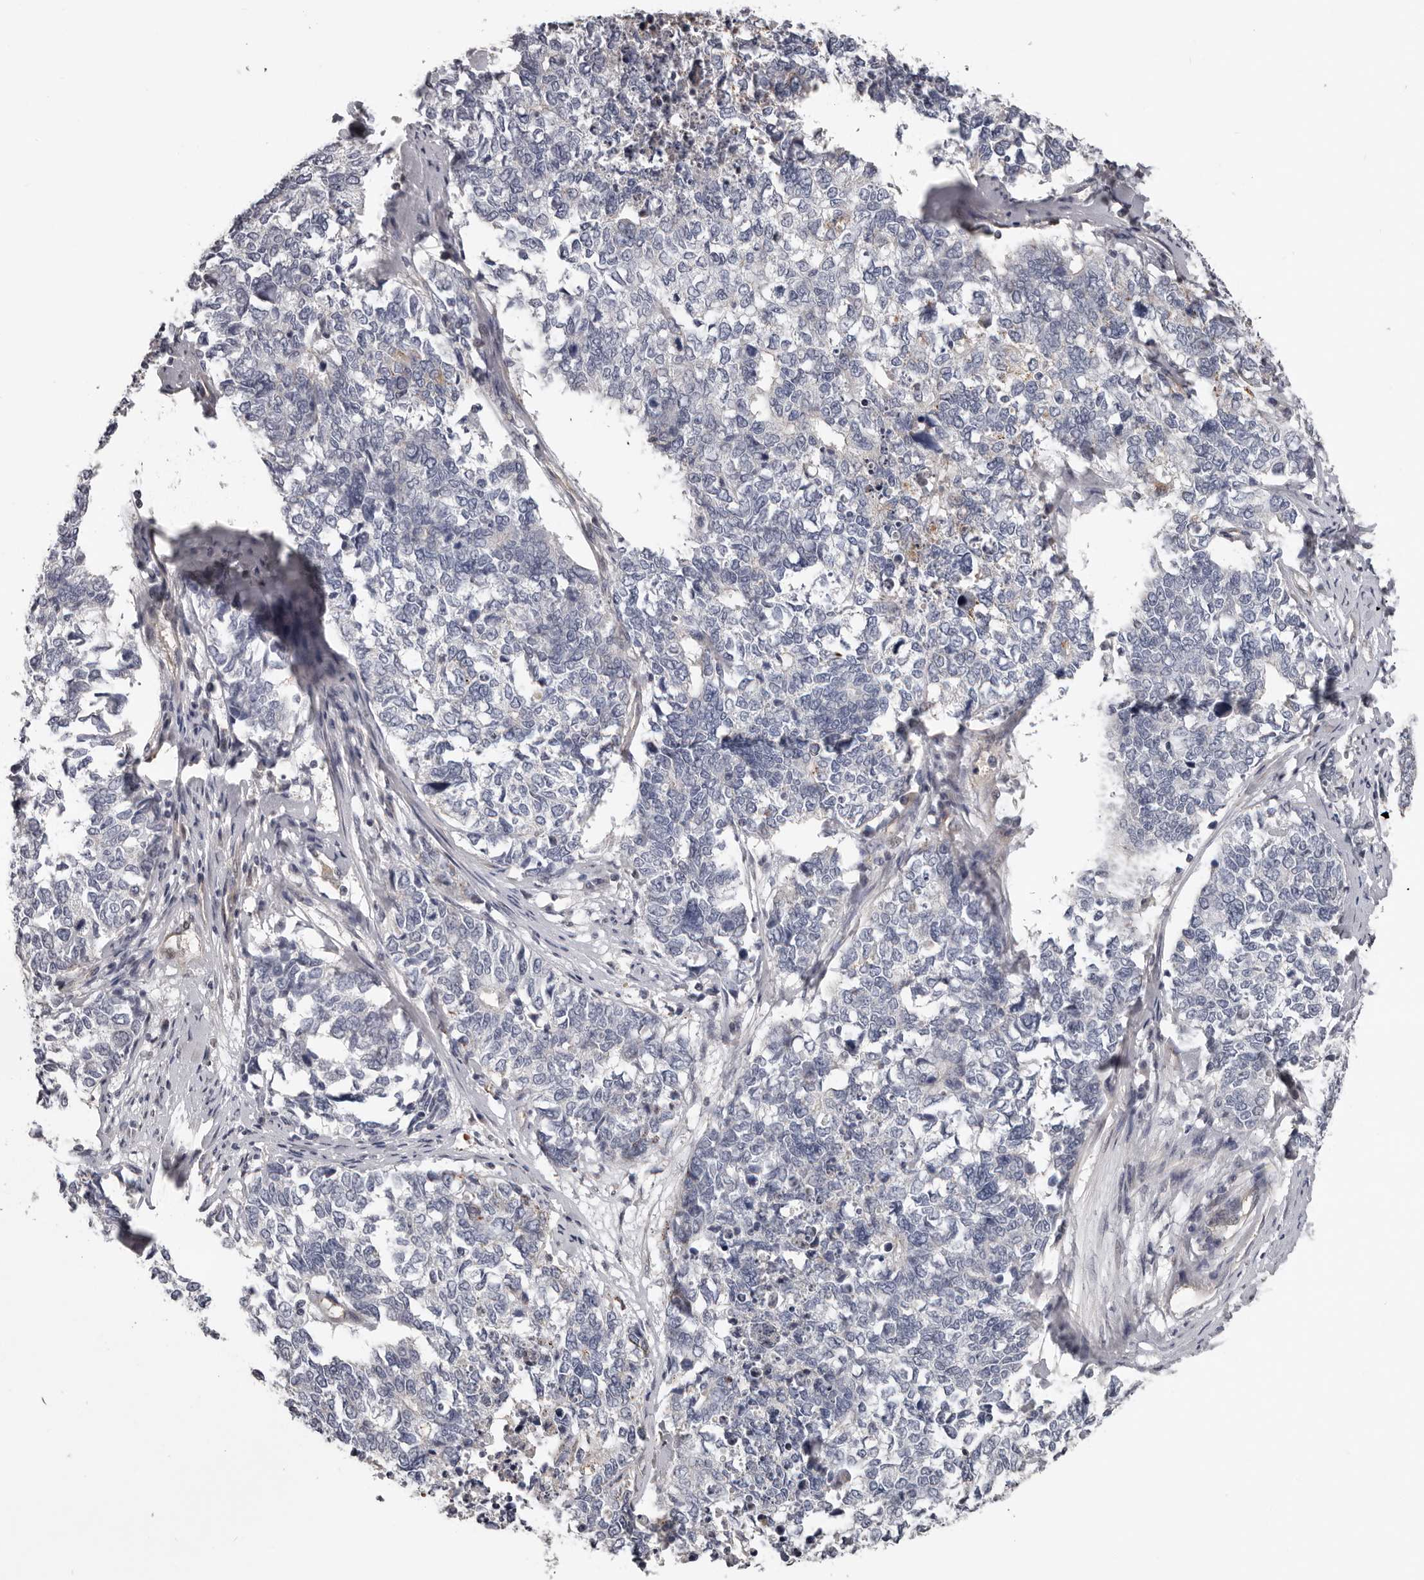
{"staining": {"intensity": "negative", "quantity": "none", "location": "none"}, "tissue": "cervical cancer", "cell_type": "Tumor cells", "image_type": "cancer", "snomed": [{"axis": "morphology", "description": "Squamous cell carcinoma, NOS"}, {"axis": "topography", "description": "Cervix"}], "caption": "Tumor cells are negative for brown protein staining in cervical squamous cell carcinoma.", "gene": "RNF217", "patient": {"sex": "female", "age": 63}}